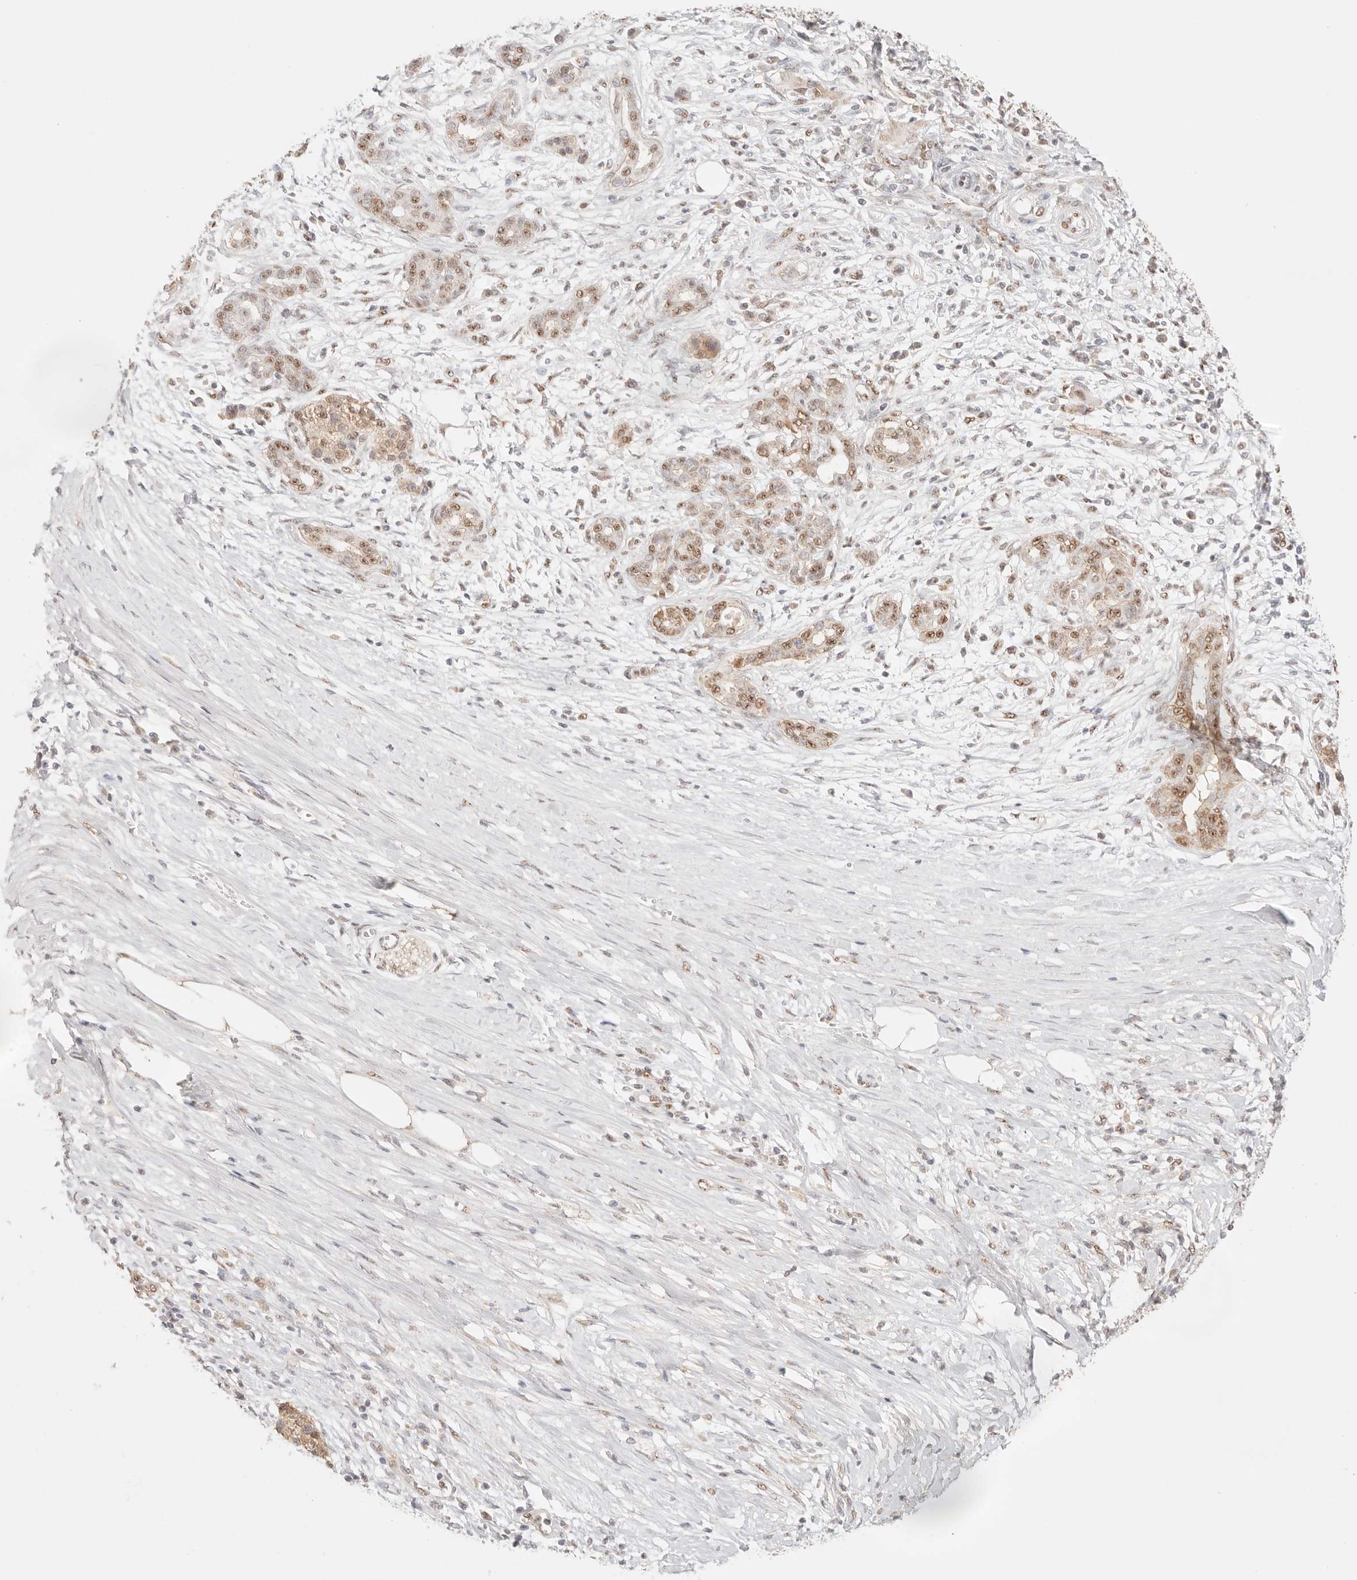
{"staining": {"intensity": "moderate", "quantity": ">75%", "location": "nuclear"}, "tissue": "pancreatic cancer", "cell_type": "Tumor cells", "image_type": "cancer", "snomed": [{"axis": "morphology", "description": "Adenocarcinoma, NOS"}, {"axis": "topography", "description": "Pancreas"}], "caption": "Pancreatic adenocarcinoma was stained to show a protein in brown. There is medium levels of moderate nuclear expression in approximately >75% of tumor cells.", "gene": "IL1R2", "patient": {"sex": "male", "age": 58}}